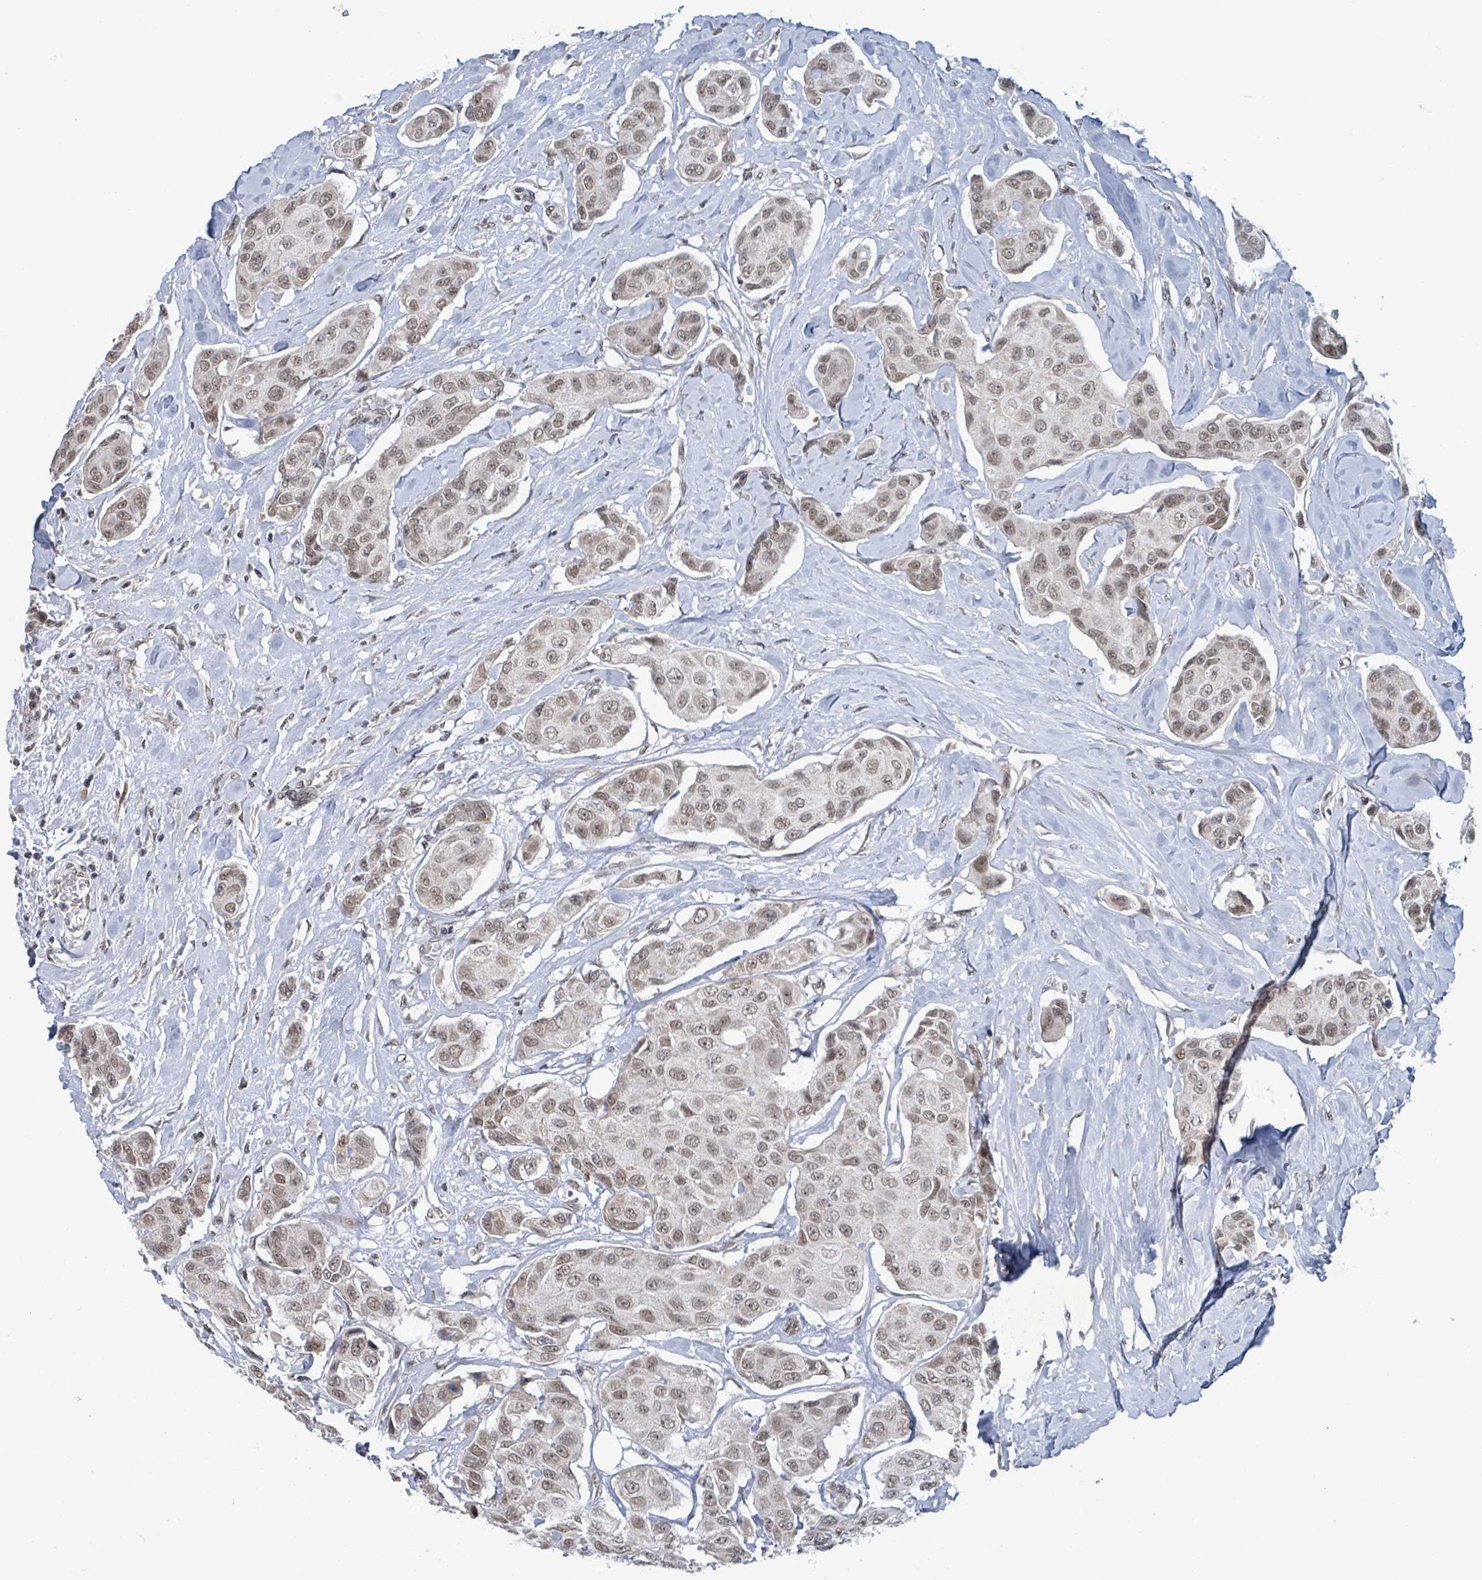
{"staining": {"intensity": "moderate", "quantity": ">75%", "location": "nuclear"}, "tissue": "breast cancer", "cell_type": "Tumor cells", "image_type": "cancer", "snomed": [{"axis": "morphology", "description": "Duct carcinoma"}, {"axis": "topography", "description": "Breast"}, {"axis": "topography", "description": "Lymph node"}], "caption": "Human breast cancer (infiltrating ductal carcinoma) stained for a protein (brown) reveals moderate nuclear positive expression in approximately >75% of tumor cells.", "gene": "BANP", "patient": {"sex": "female", "age": 80}}